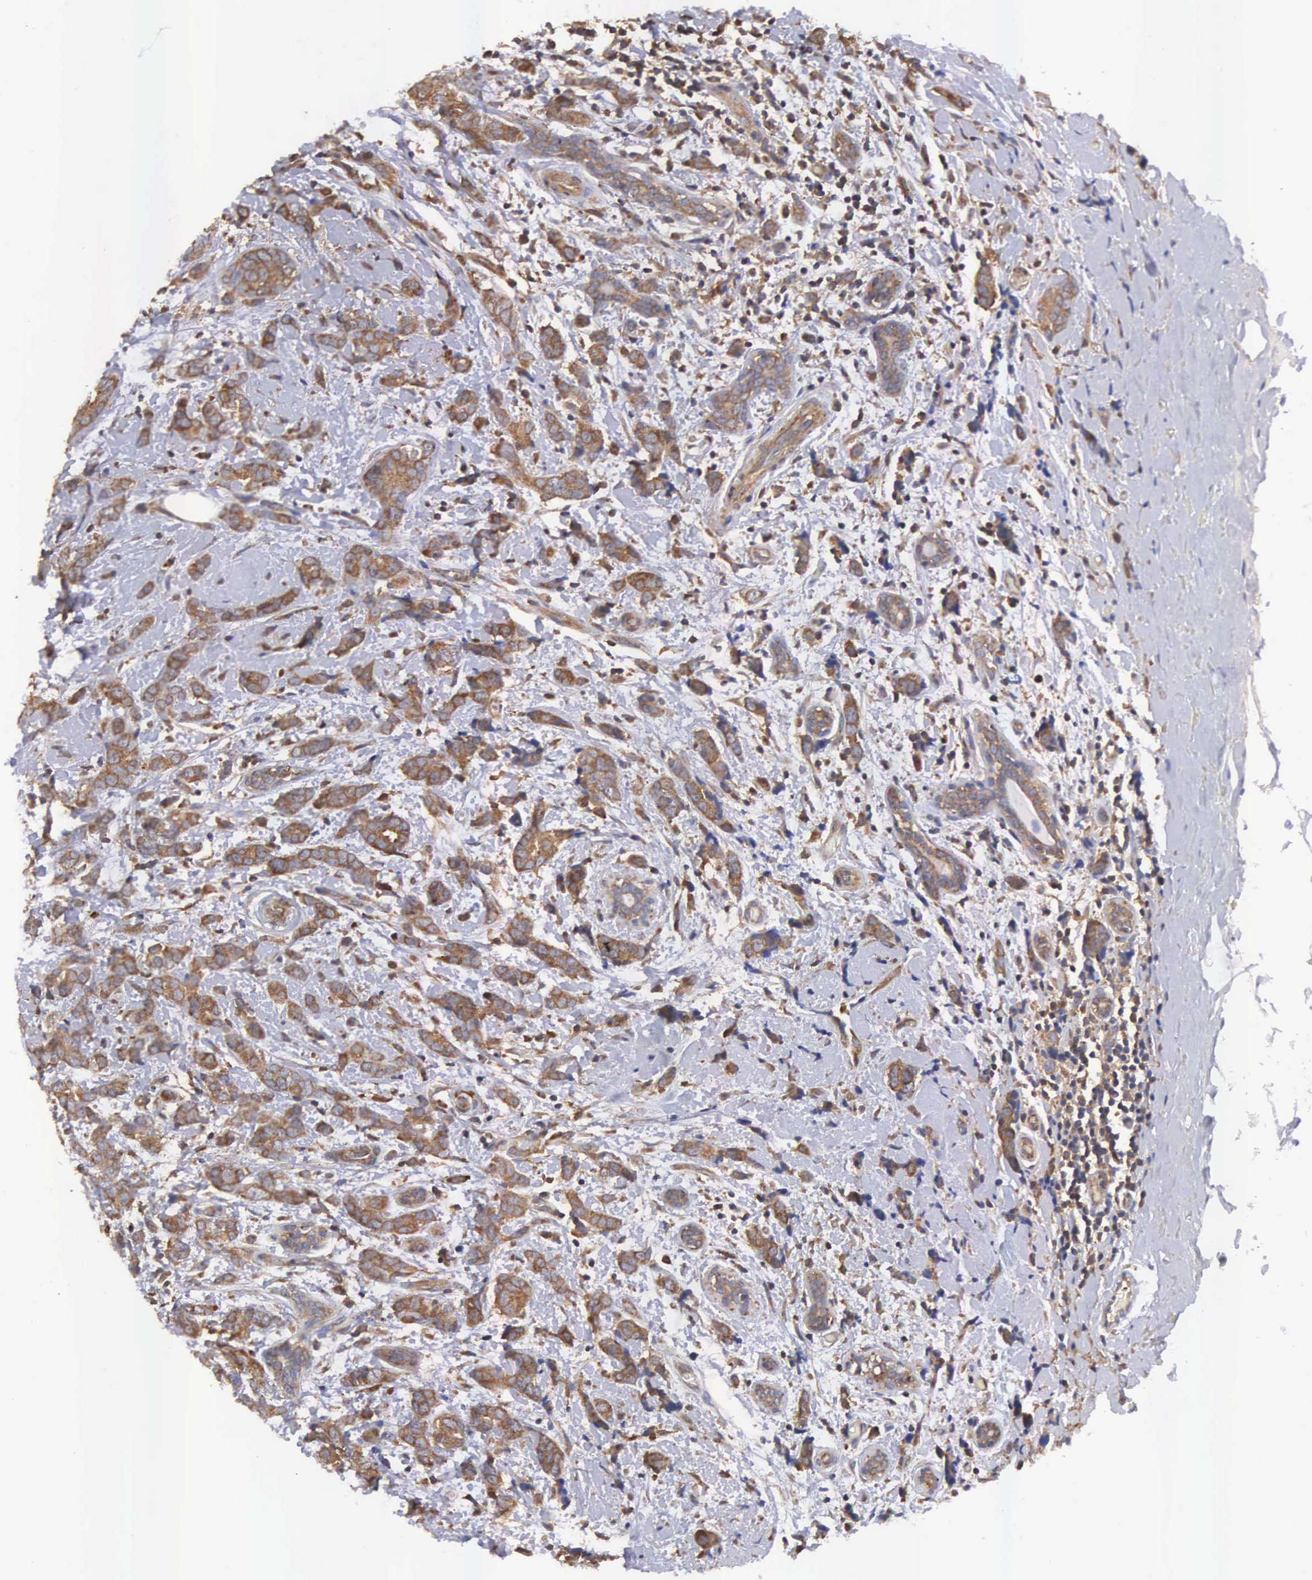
{"staining": {"intensity": "moderate", "quantity": ">75%", "location": "cytoplasmic/membranous"}, "tissue": "breast cancer", "cell_type": "Tumor cells", "image_type": "cancer", "snomed": [{"axis": "morphology", "description": "Duct carcinoma"}, {"axis": "topography", "description": "Breast"}], "caption": "Immunohistochemistry staining of breast cancer, which displays medium levels of moderate cytoplasmic/membranous staining in about >75% of tumor cells indicating moderate cytoplasmic/membranous protein positivity. The staining was performed using DAB (3,3'-diaminobenzidine) (brown) for protein detection and nuclei were counterstained in hematoxylin (blue).", "gene": "DHRS1", "patient": {"sex": "female", "age": 53}}